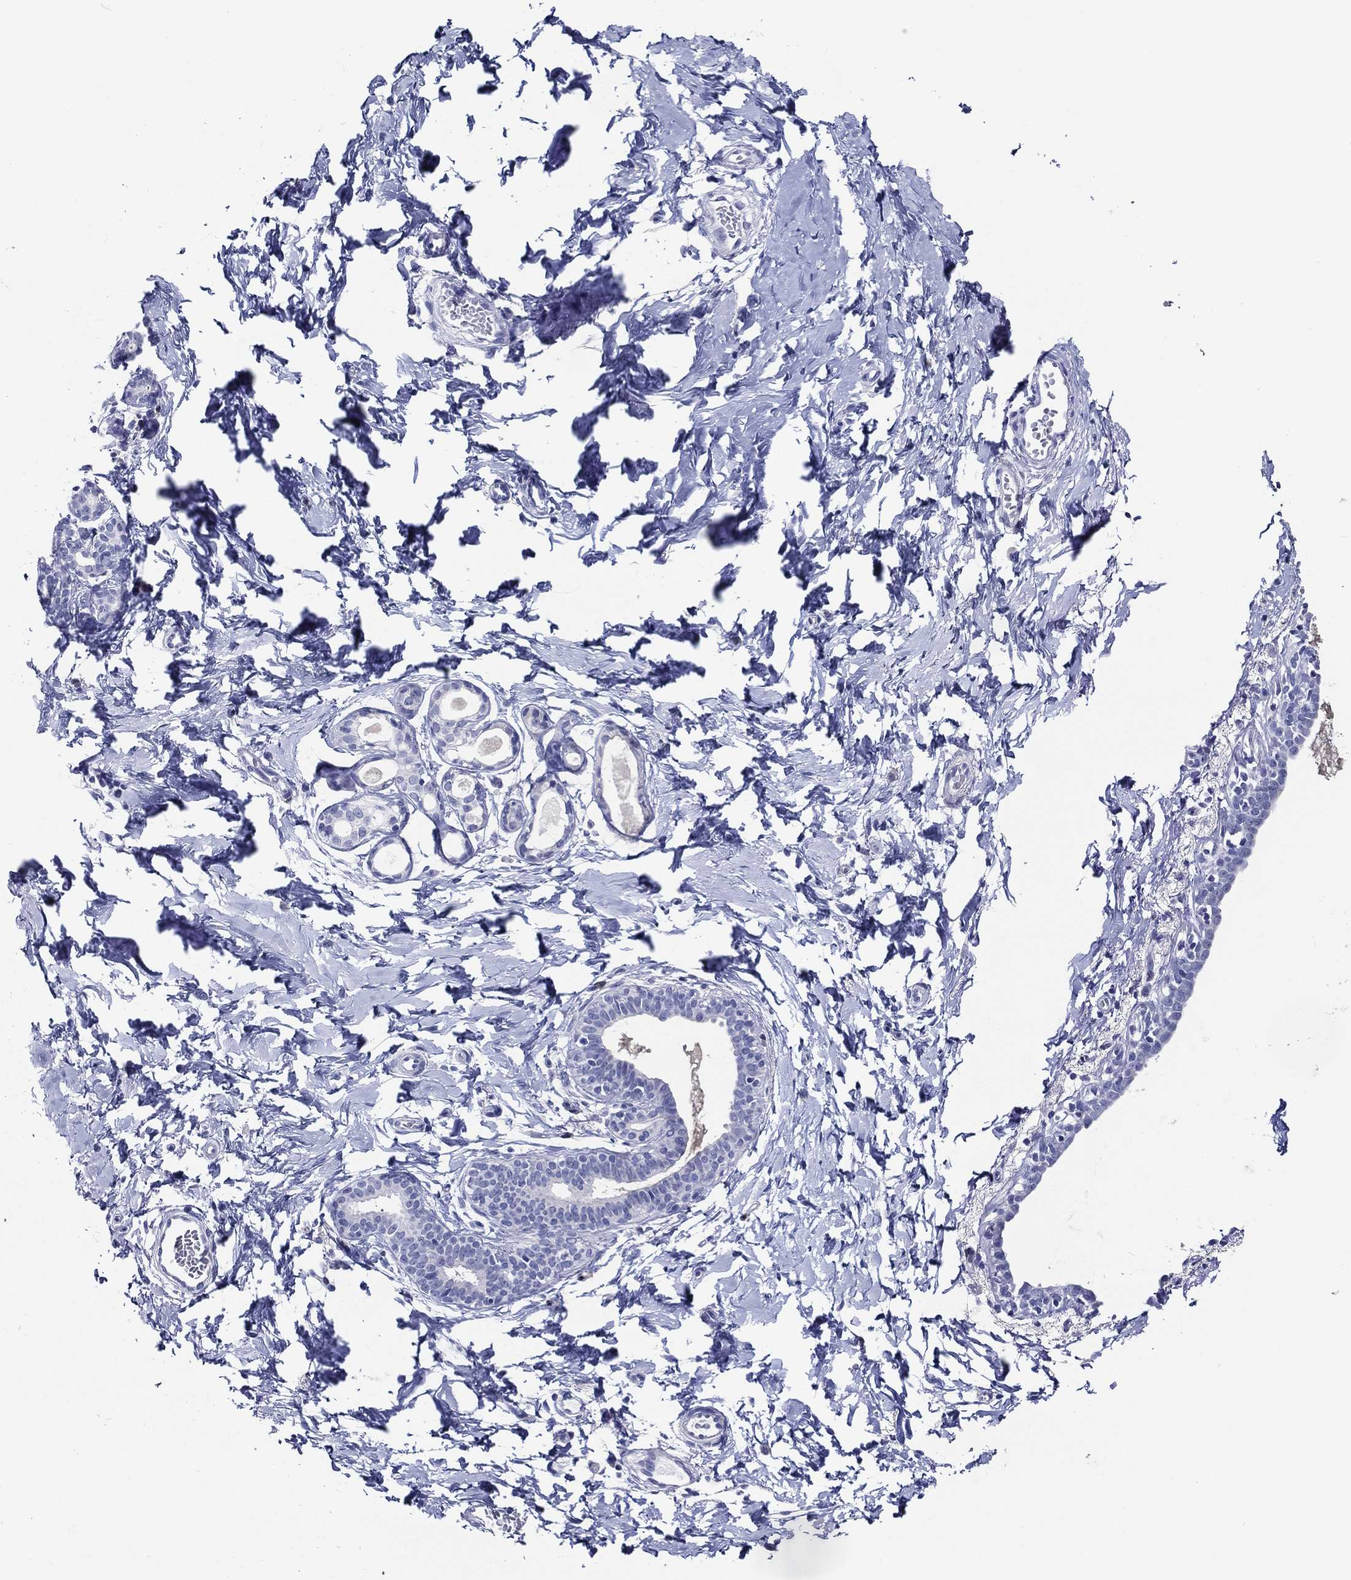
{"staining": {"intensity": "negative", "quantity": "none", "location": "none"}, "tissue": "breast", "cell_type": "Adipocytes", "image_type": "normal", "snomed": [{"axis": "morphology", "description": "Normal tissue, NOS"}, {"axis": "topography", "description": "Breast"}], "caption": "DAB immunohistochemical staining of unremarkable breast shows no significant expression in adipocytes. (Brightfield microscopy of DAB immunohistochemistry at high magnification).", "gene": "ACE2", "patient": {"sex": "female", "age": 37}}